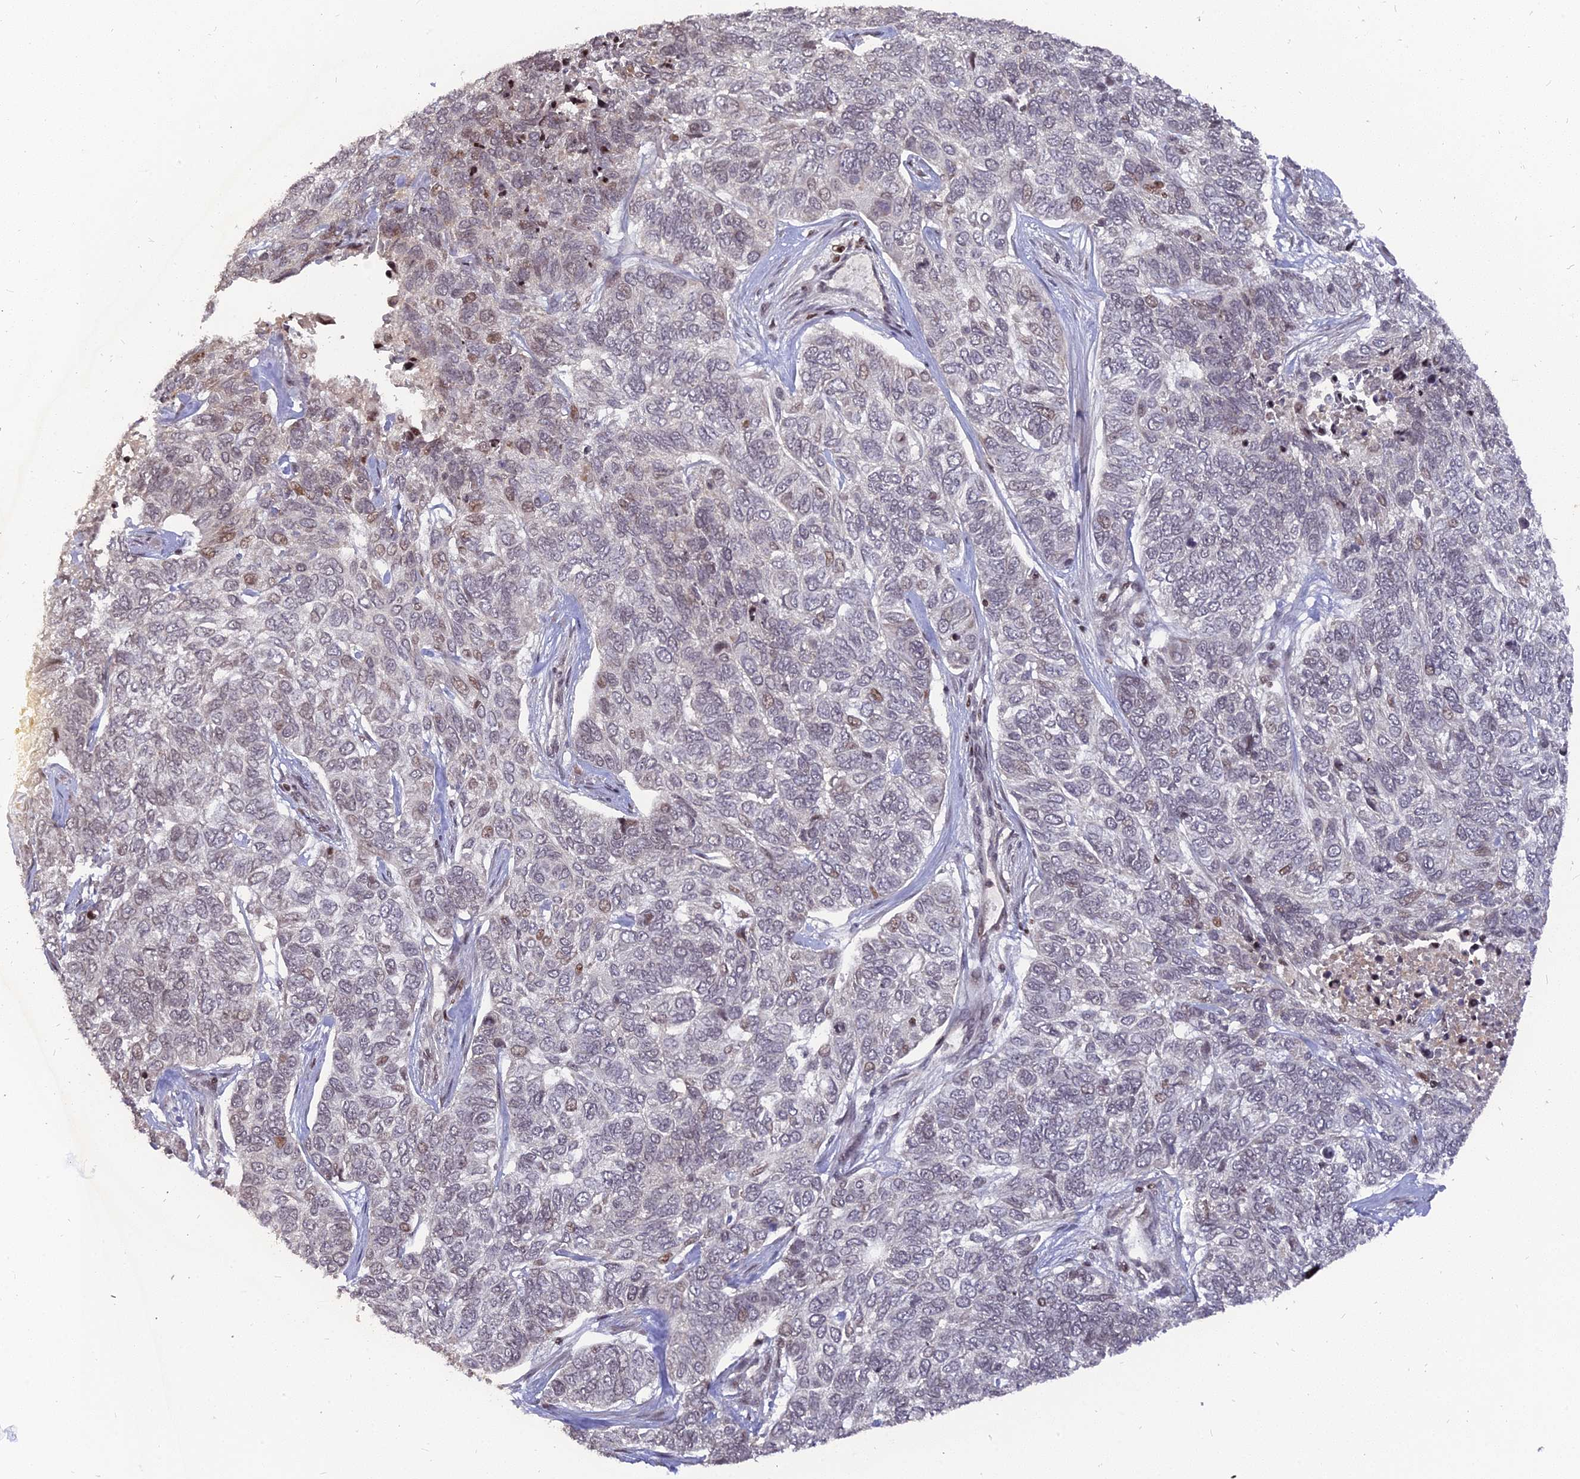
{"staining": {"intensity": "negative", "quantity": "none", "location": "none"}, "tissue": "skin cancer", "cell_type": "Tumor cells", "image_type": "cancer", "snomed": [{"axis": "morphology", "description": "Basal cell carcinoma"}, {"axis": "topography", "description": "Skin"}], "caption": "The image reveals no staining of tumor cells in skin cancer.", "gene": "NR1H3", "patient": {"sex": "female", "age": 65}}